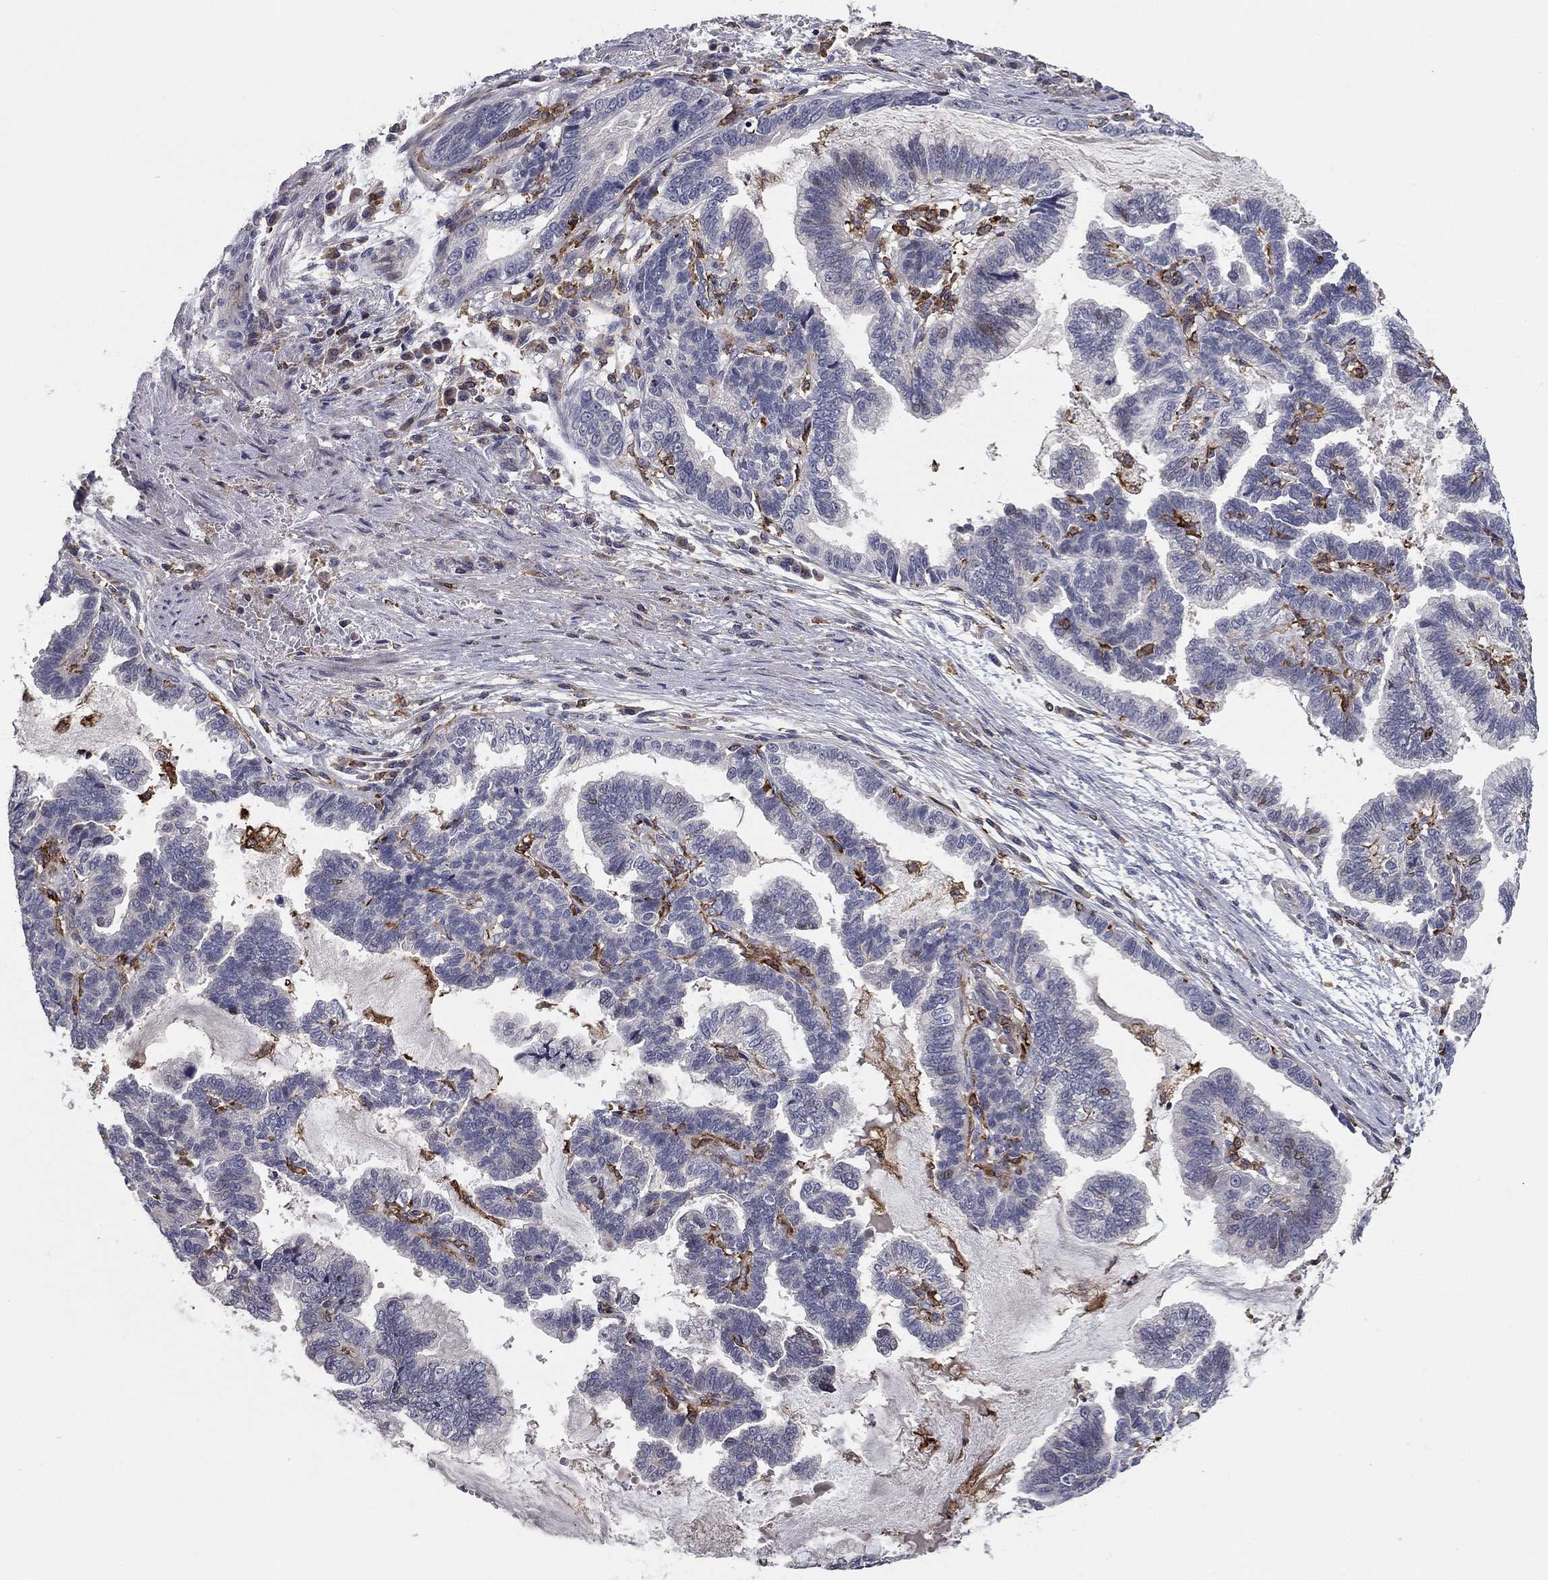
{"staining": {"intensity": "negative", "quantity": "none", "location": "none"}, "tissue": "stomach cancer", "cell_type": "Tumor cells", "image_type": "cancer", "snomed": [{"axis": "morphology", "description": "Adenocarcinoma, NOS"}, {"axis": "topography", "description": "Stomach"}], "caption": "This is an immunohistochemistry (IHC) micrograph of human stomach adenocarcinoma. There is no positivity in tumor cells.", "gene": "PLCB2", "patient": {"sex": "male", "age": 83}}